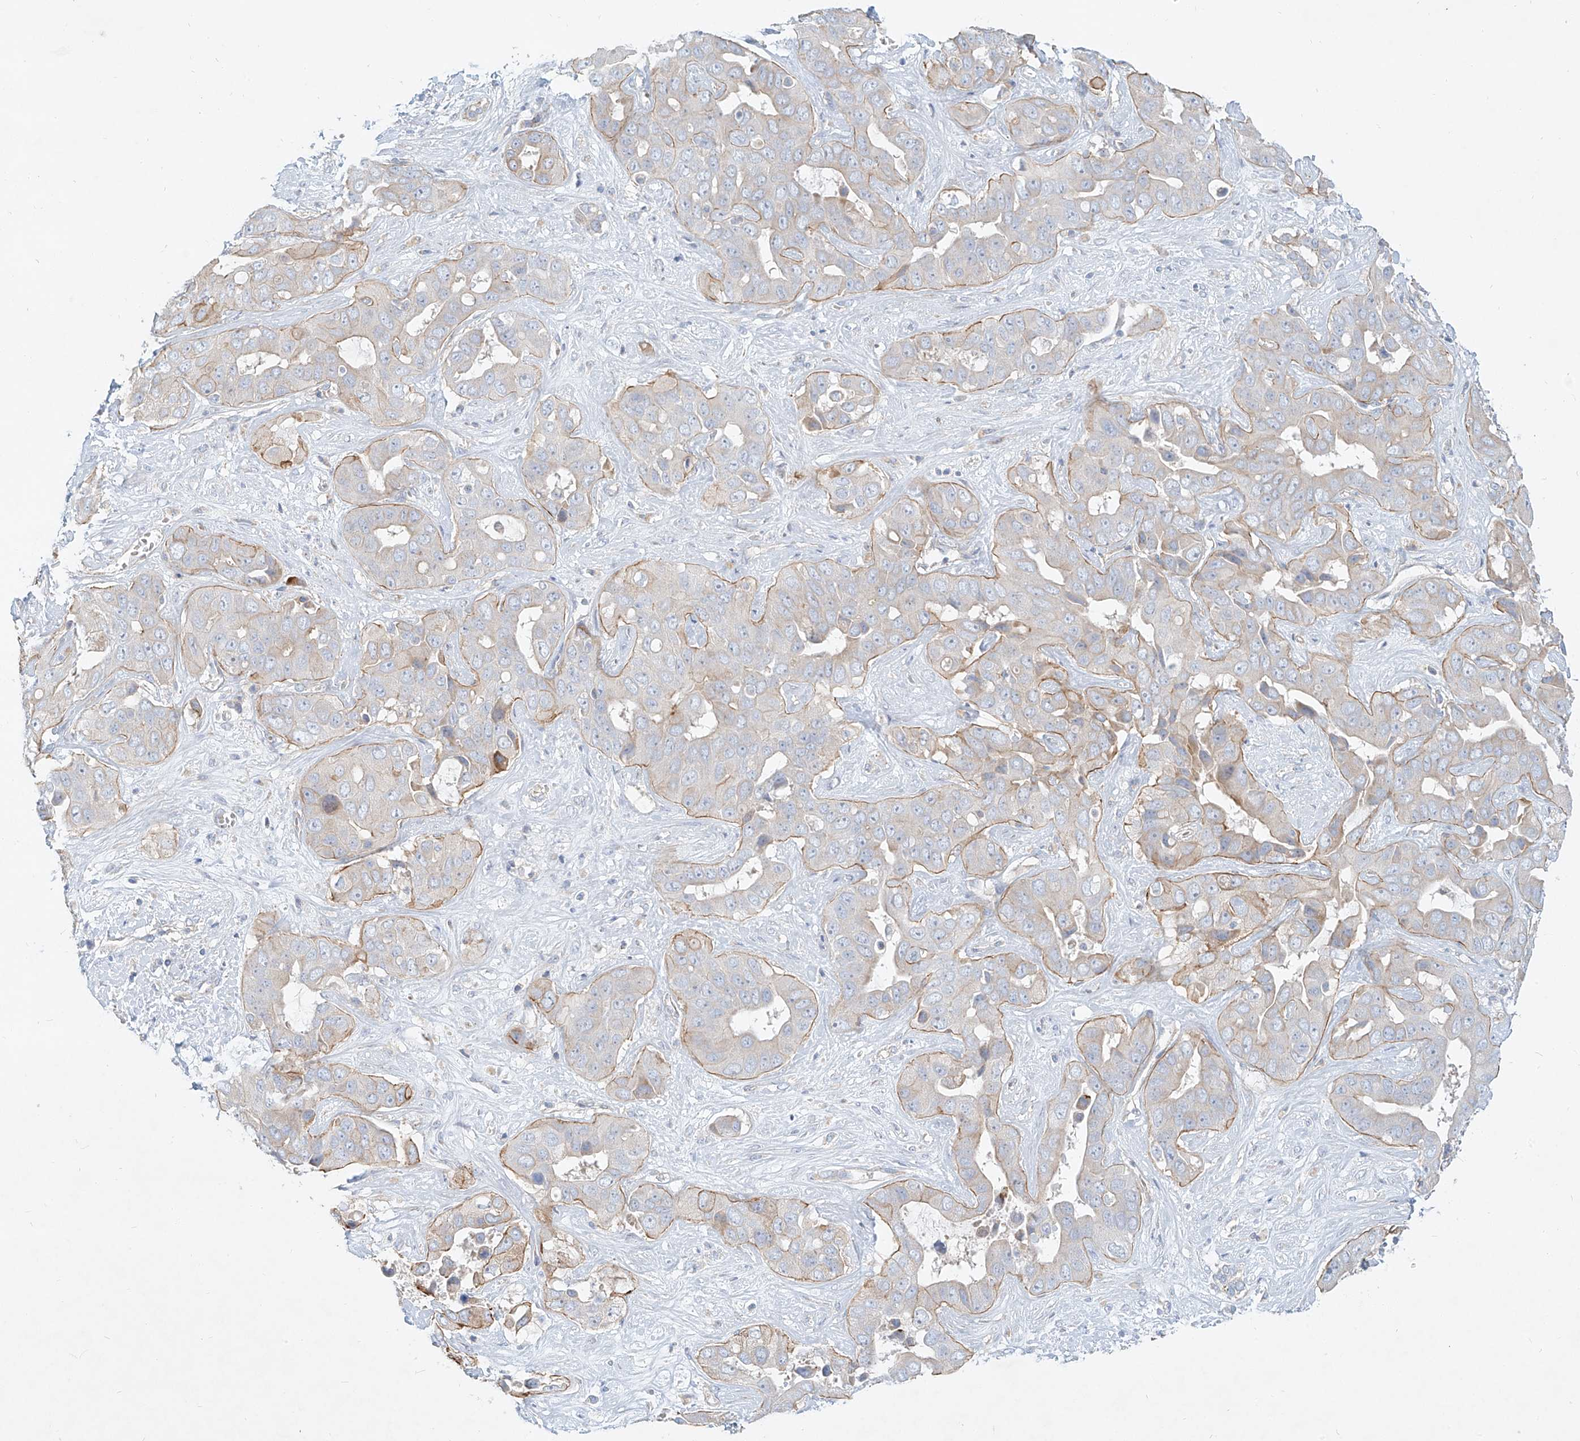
{"staining": {"intensity": "moderate", "quantity": "25%-75%", "location": "cytoplasmic/membranous"}, "tissue": "liver cancer", "cell_type": "Tumor cells", "image_type": "cancer", "snomed": [{"axis": "morphology", "description": "Cholangiocarcinoma"}, {"axis": "topography", "description": "Liver"}], "caption": "Immunohistochemical staining of human cholangiocarcinoma (liver) shows medium levels of moderate cytoplasmic/membranous protein staining in approximately 25%-75% of tumor cells.", "gene": "AJM1", "patient": {"sex": "female", "age": 52}}